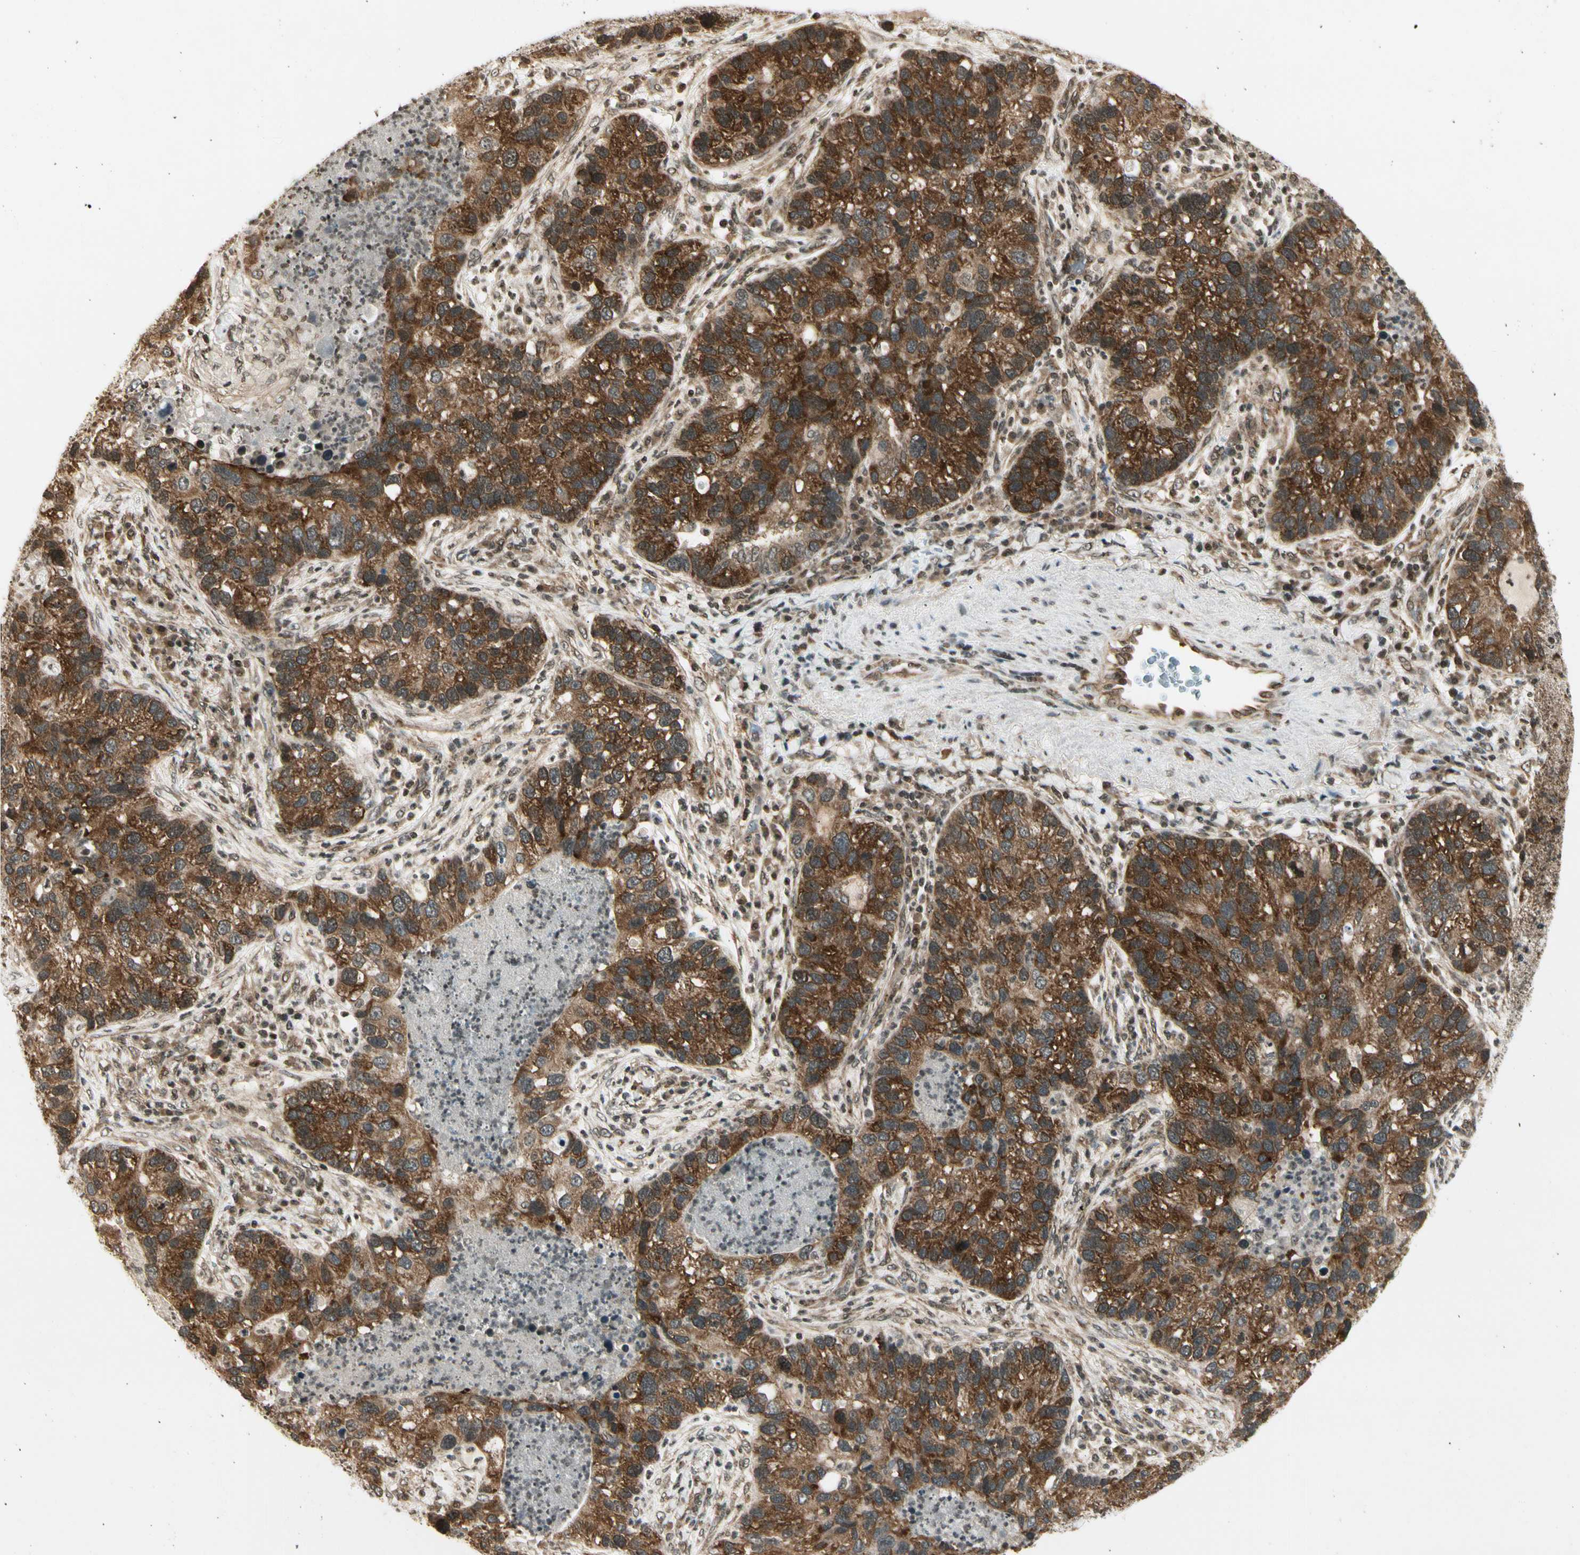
{"staining": {"intensity": "strong", "quantity": "25%-75%", "location": "cytoplasmic/membranous"}, "tissue": "lung cancer", "cell_type": "Tumor cells", "image_type": "cancer", "snomed": [{"axis": "morphology", "description": "Normal tissue, NOS"}, {"axis": "morphology", "description": "Adenocarcinoma, NOS"}, {"axis": "topography", "description": "Bronchus"}, {"axis": "topography", "description": "Lung"}], "caption": "Lung cancer (adenocarcinoma) tissue exhibits strong cytoplasmic/membranous expression in about 25%-75% of tumor cells, visualized by immunohistochemistry. (brown staining indicates protein expression, while blue staining denotes nuclei).", "gene": "SMN2", "patient": {"sex": "male", "age": 54}}